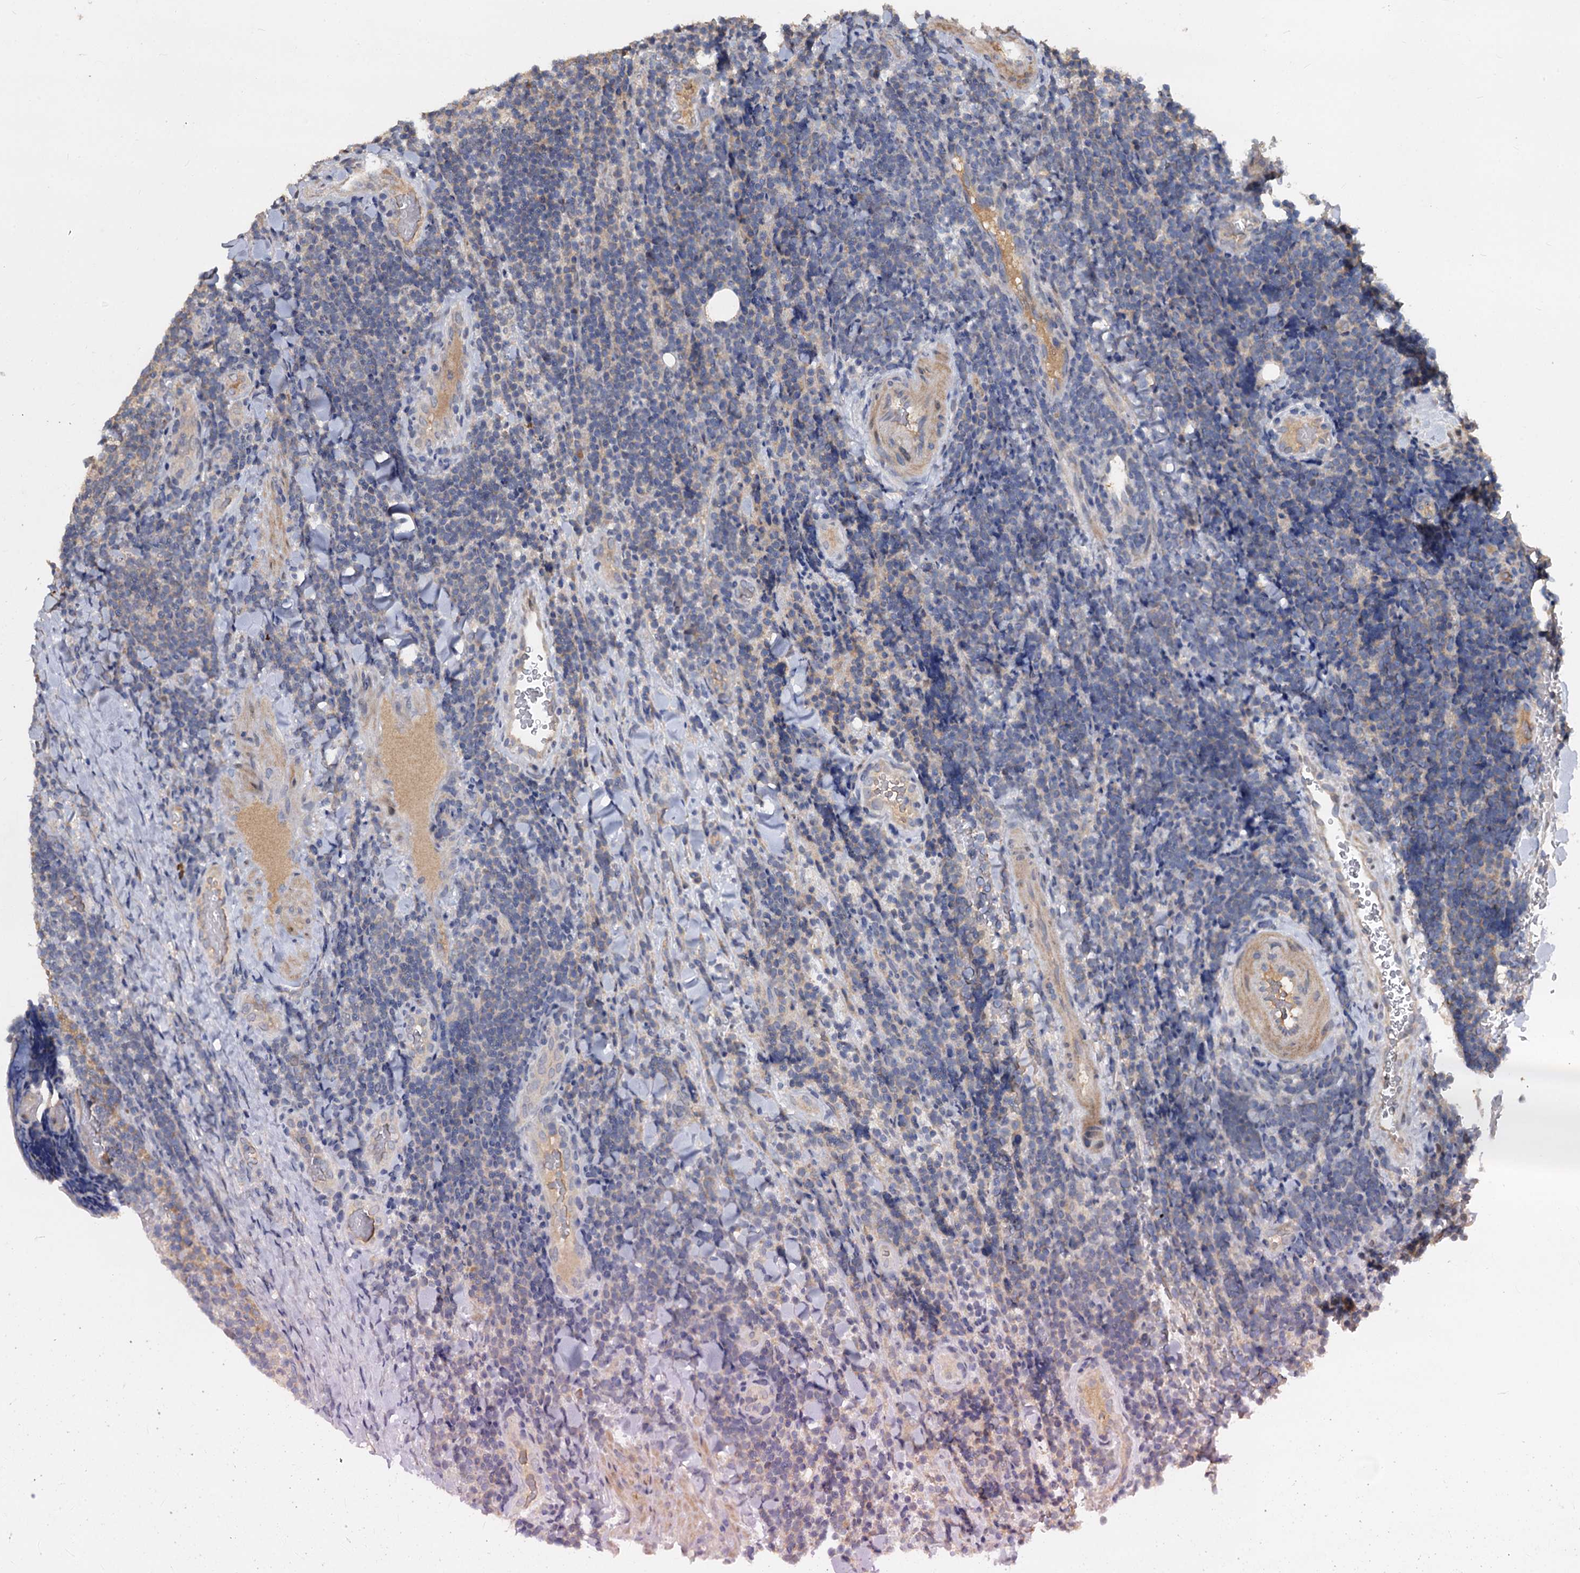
{"staining": {"intensity": "negative", "quantity": "none", "location": "none"}, "tissue": "lymphoma", "cell_type": "Tumor cells", "image_type": "cancer", "snomed": [{"axis": "morphology", "description": "Malignant lymphoma, non-Hodgkin's type, Low grade"}, {"axis": "topography", "description": "Lymph node"}], "caption": "This is an immunohistochemistry image of human malignant lymphoma, non-Hodgkin's type (low-grade). There is no positivity in tumor cells.", "gene": "CCDC184", "patient": {"sex": "male", "age": 66}}